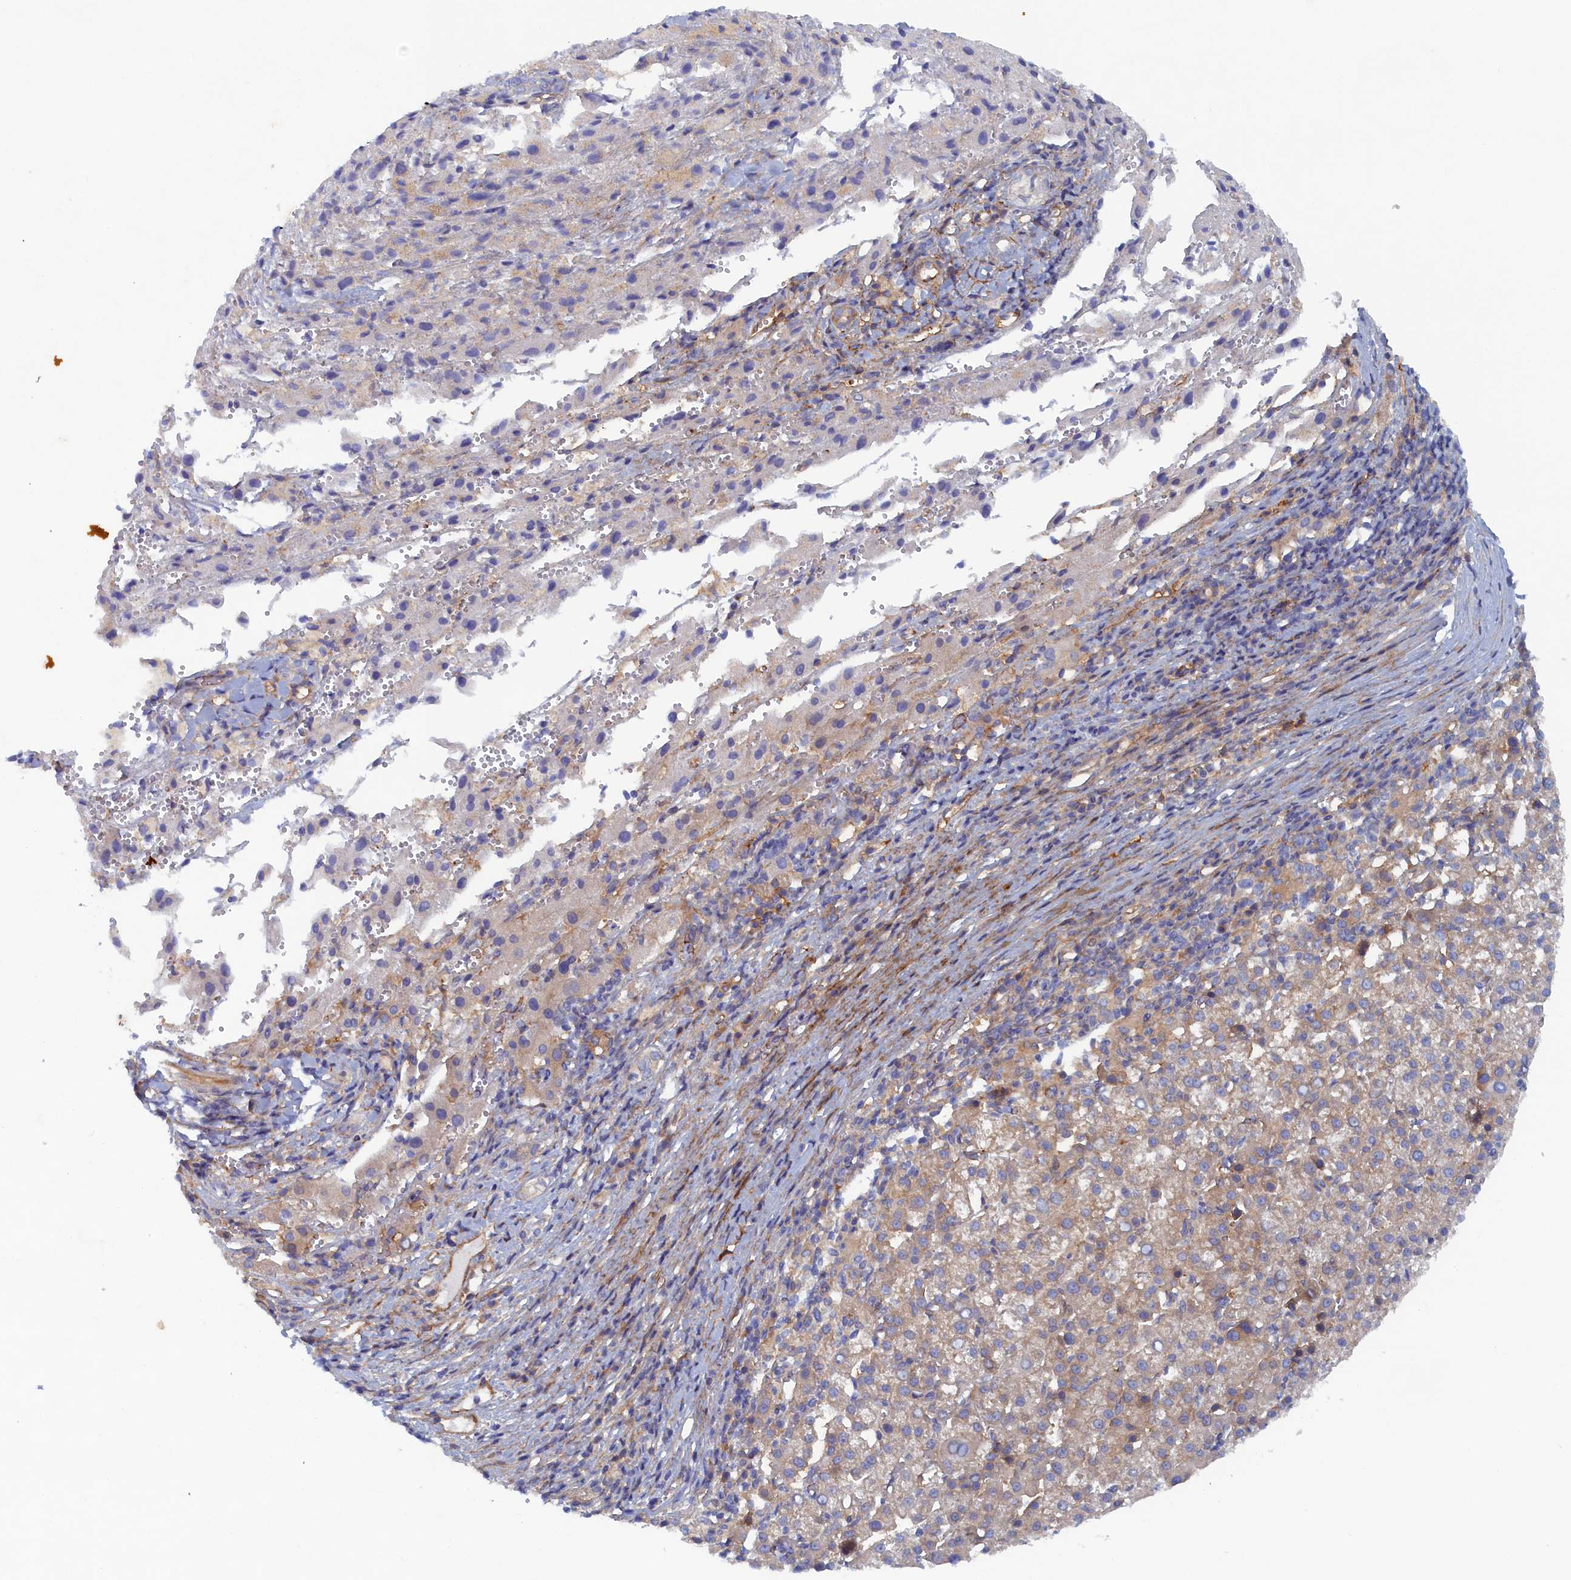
{"staining": {"intensity": "weak", "quantity": "25%-75%", "location": "cytoplasmic/membranous"}, "tissue": "liver cancer", "cell_type": "Tumor cells", "image_type": "cancer", "snomed": [{"axis": "morphology", "description": "Carcinoma, Hepatocellular, NOS"}, {"axis": "topography", "description": "Liver"}], "caption": "Human hepatocellular carcinoma (liver) stained with a brown dye demonstrates weak cytoplasmic/membranous positive expression in approximately 25%-75% of tumor cells.", "gene": "TMEM196", "patient": {"sex": "female", "age": 58}}